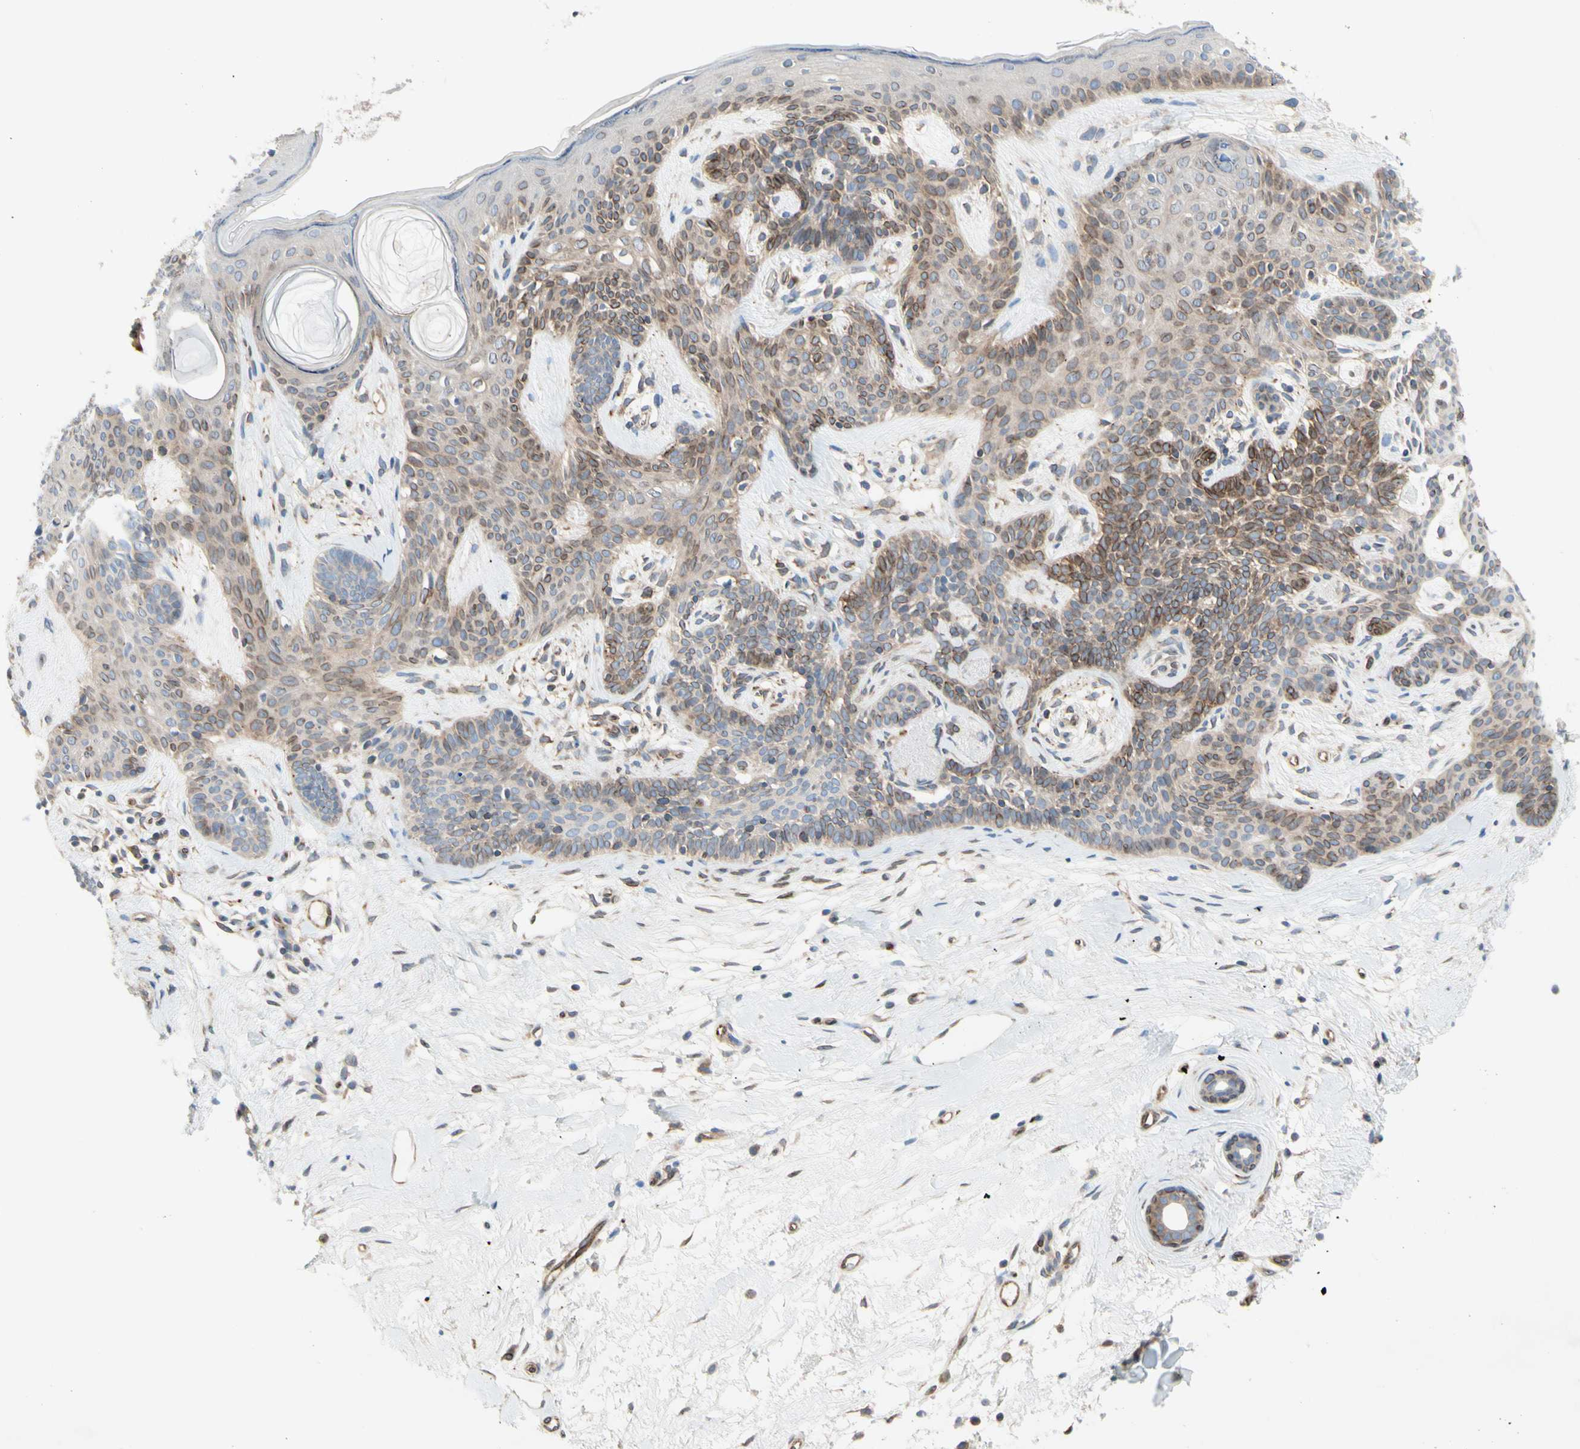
{"staining": {"intensity": "moderate", "quantity": "25%-75%", "location": "cytoplasmic/membranous"}, "tissue": "skin cancer", "cell_type": "Tumor cells", "image_type": "cancer", "snomed": [{"axis": "morphology", "description": "Developmental malformation"}, {"axis": "morphology", "description": "Basal cell carcinoma"}, {"axis": "topography", "description": "Skin"}], "caption": "This is an image of immunohistochemistry staining of basal cell carcinoma (skin), which shows moderate positivity in the cytoplasmic/membranous of tumor cells.", "gene": "TRAF2", "patient": {"sex": "female", "age": 62}}